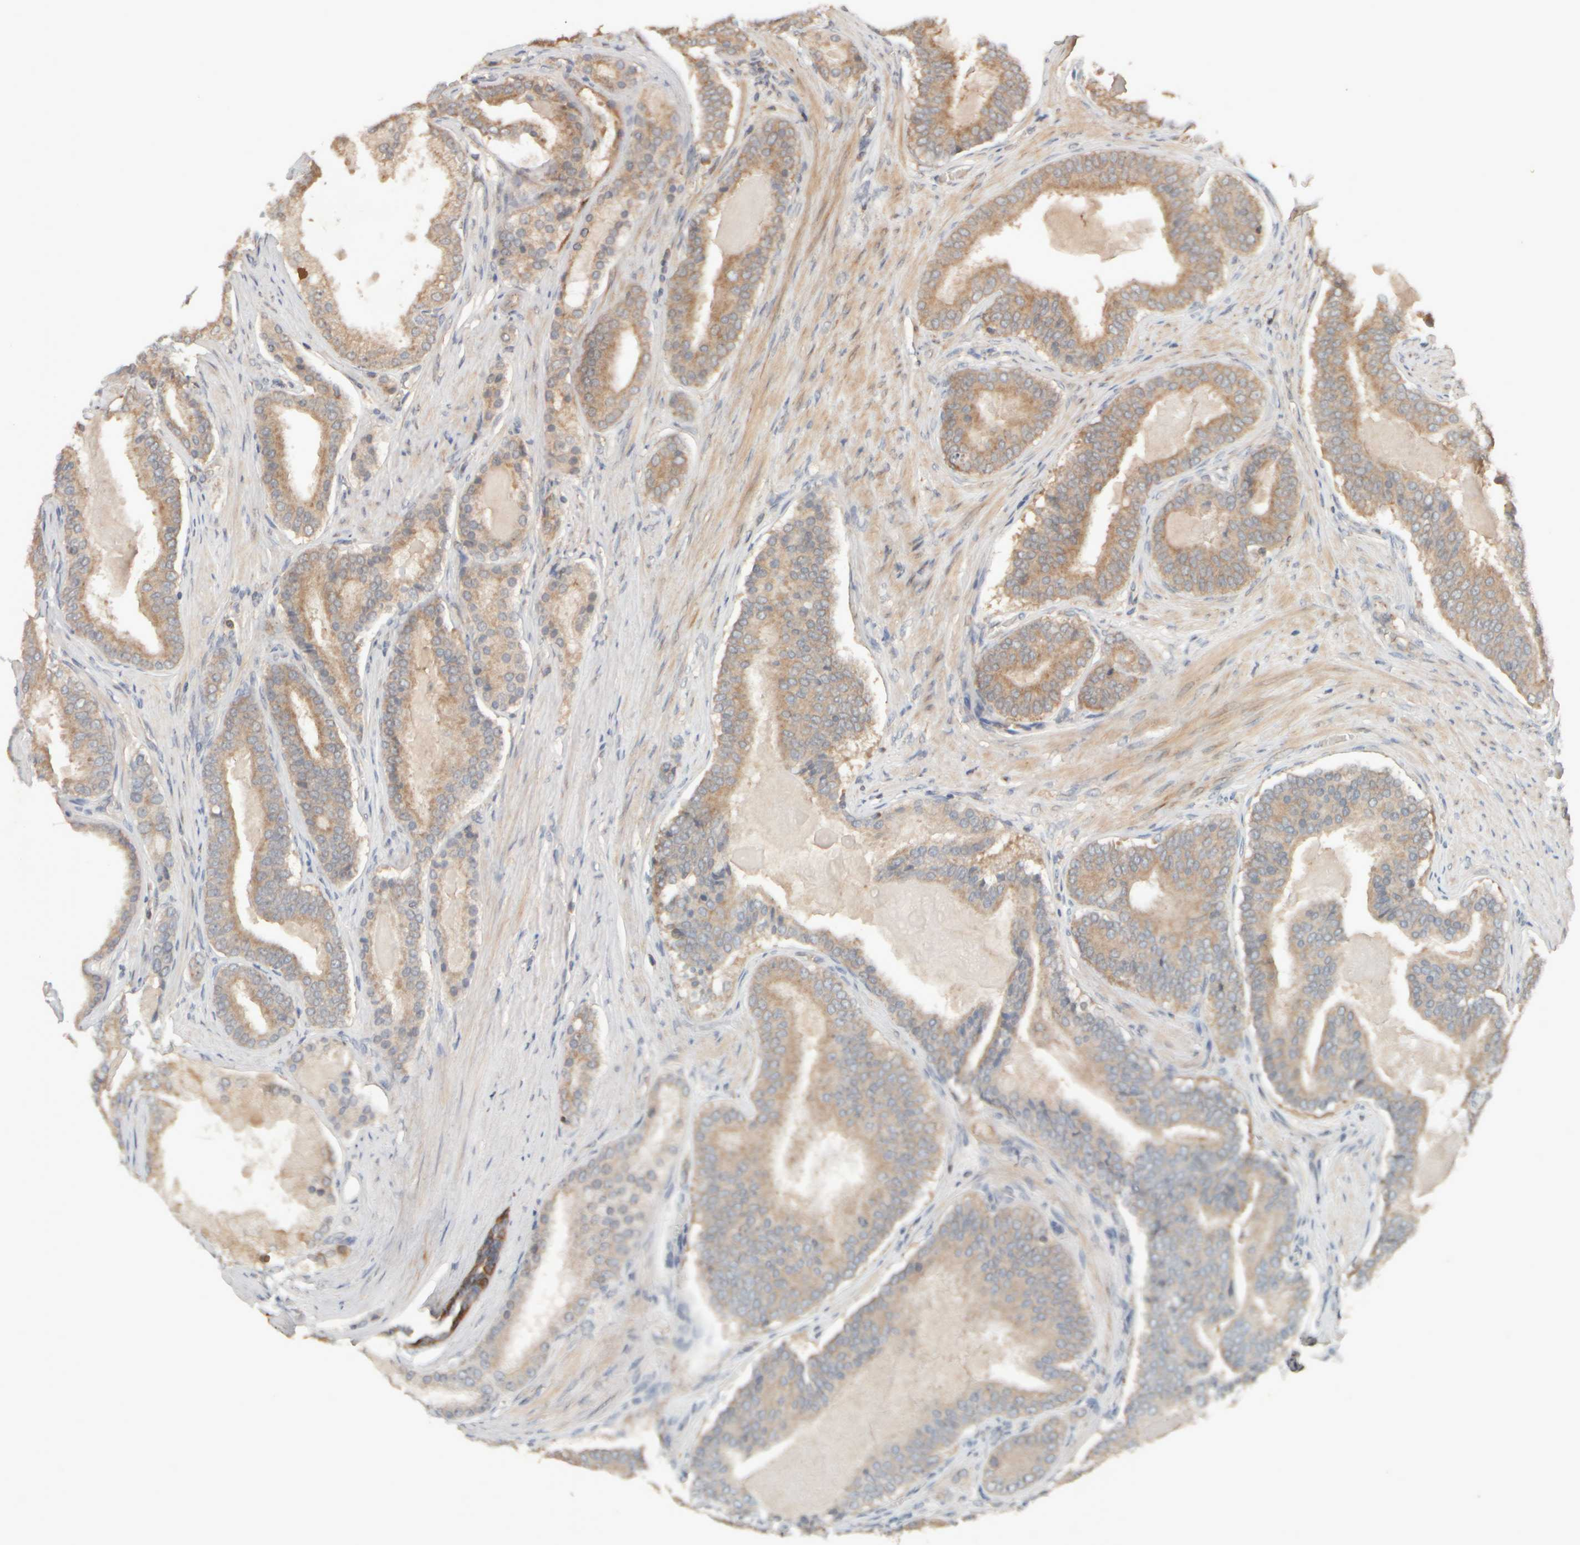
{"staining": {"intensity": "weak", "quantity": ">75%", "location": "cytoplasmic/membranous"}, "tissue": "prostate cancer", "cell_type": "Tumor cells", "image_type": "cancer", "snomed": [{"axis": "morphology", "description": "Adenocarcinoma, High grade"}, {"axis": "topography", "description": "Prostate"}], "caption": "This is an image of IHC staining of prostate cancer, which shows weak positivity in the cytoplasmic/membranous of tumor cells.", "gene": "EIF2B3", "patient": {"sex": "male", "age": 60}}